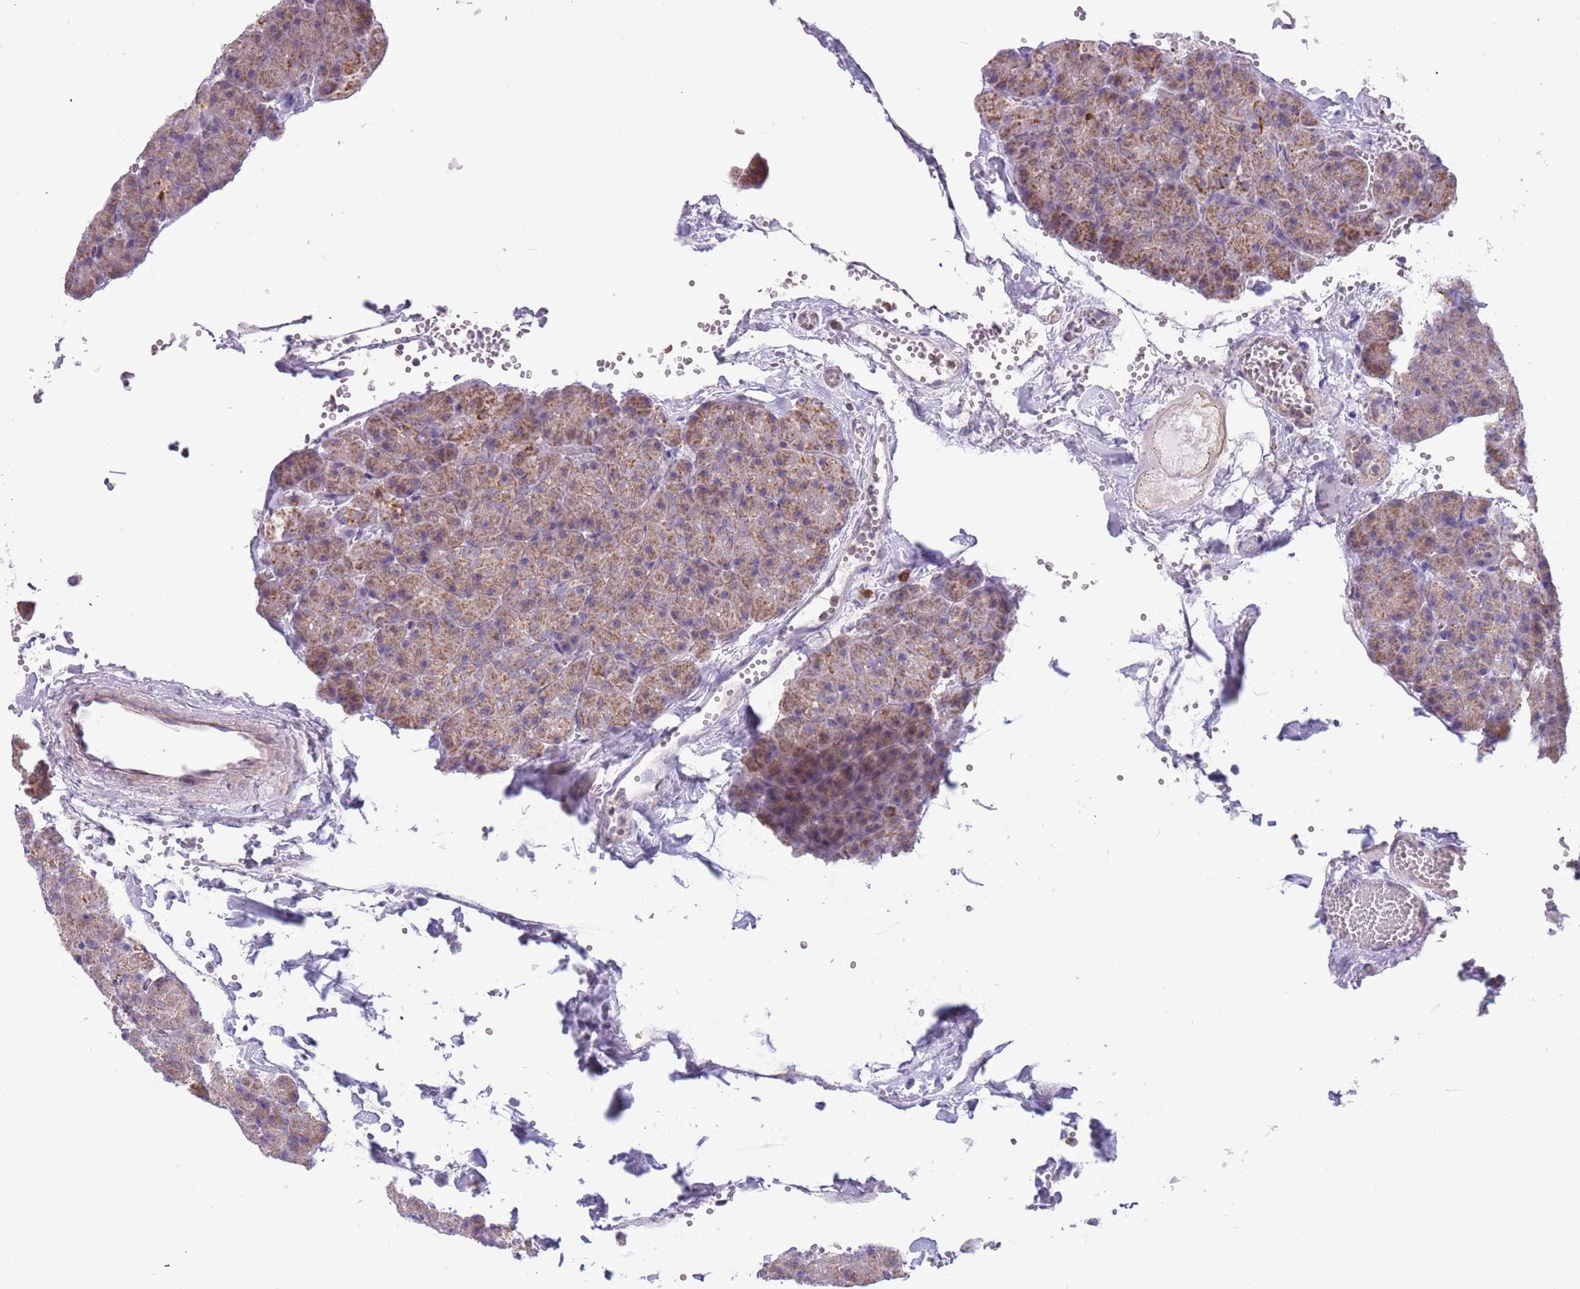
{"staining": {"intensity": "moderate", "quantity": ">75%", "location": "cytoplasmic/membranous"}, "tissue": "pancreas", "cell_type": "Exocrine glandular cells", "image_type": "normal", "snomed": [{"axis": "morphology", "description": "Normal tissue, NOS"}, {"axis": "topography", "description": "Pancreas"}], "caption": "Pancreas stained with a brown dye reveals moderate cytoplasmic/membranous positive staining in about >75% of exocrine glandular cells.", "gene": "LHX6", "patient": {"sex": "male", "age": 36}}